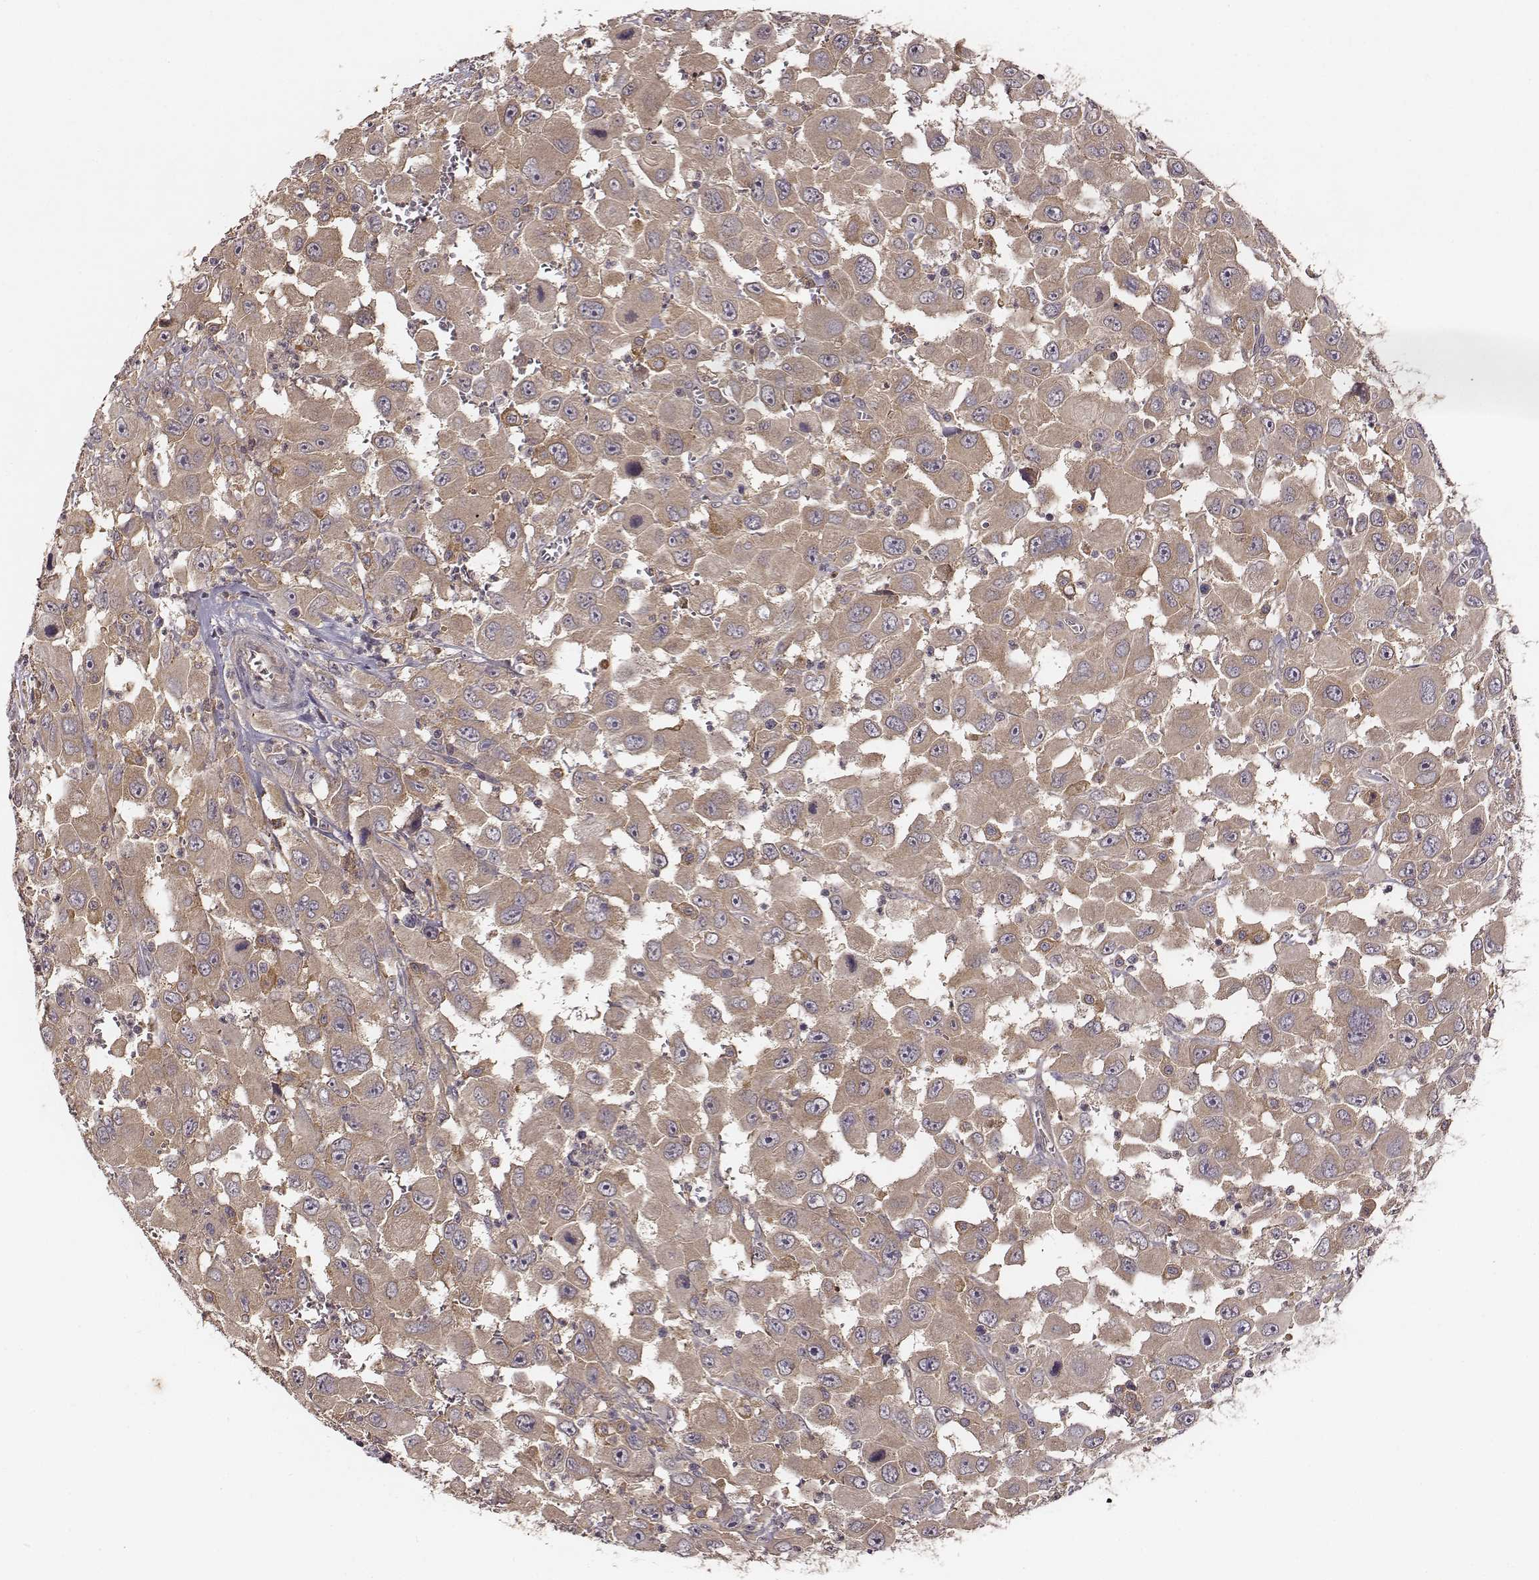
{"staining": {"intensity": "weak", "quantity": ">75%", "location": "cytoplasmic/membranous"}, "tissue": "head and neck cancer", "cell_type": "Tumor cells", "image_type": "cancer", "snomed": [{"axis": "morphology", "description": "Squamous cell carcinoma, NOS"}, {"axis": "morphology", "description": "Squamous cell carcinoma, metastatic, NOS"}, {"axis": "topography", "description": "Oral tissue"}, {"axis": "topography", "description": "Head-Neck"}], "caption": "The image reveals a brown stain indicating the presence of a protein in the cytoplasmic/membranous of tumor cells in head and neck squamous cell carcinoma.", "gene": "VPS26A", "patient": {"sex": "female", "age": 85}}